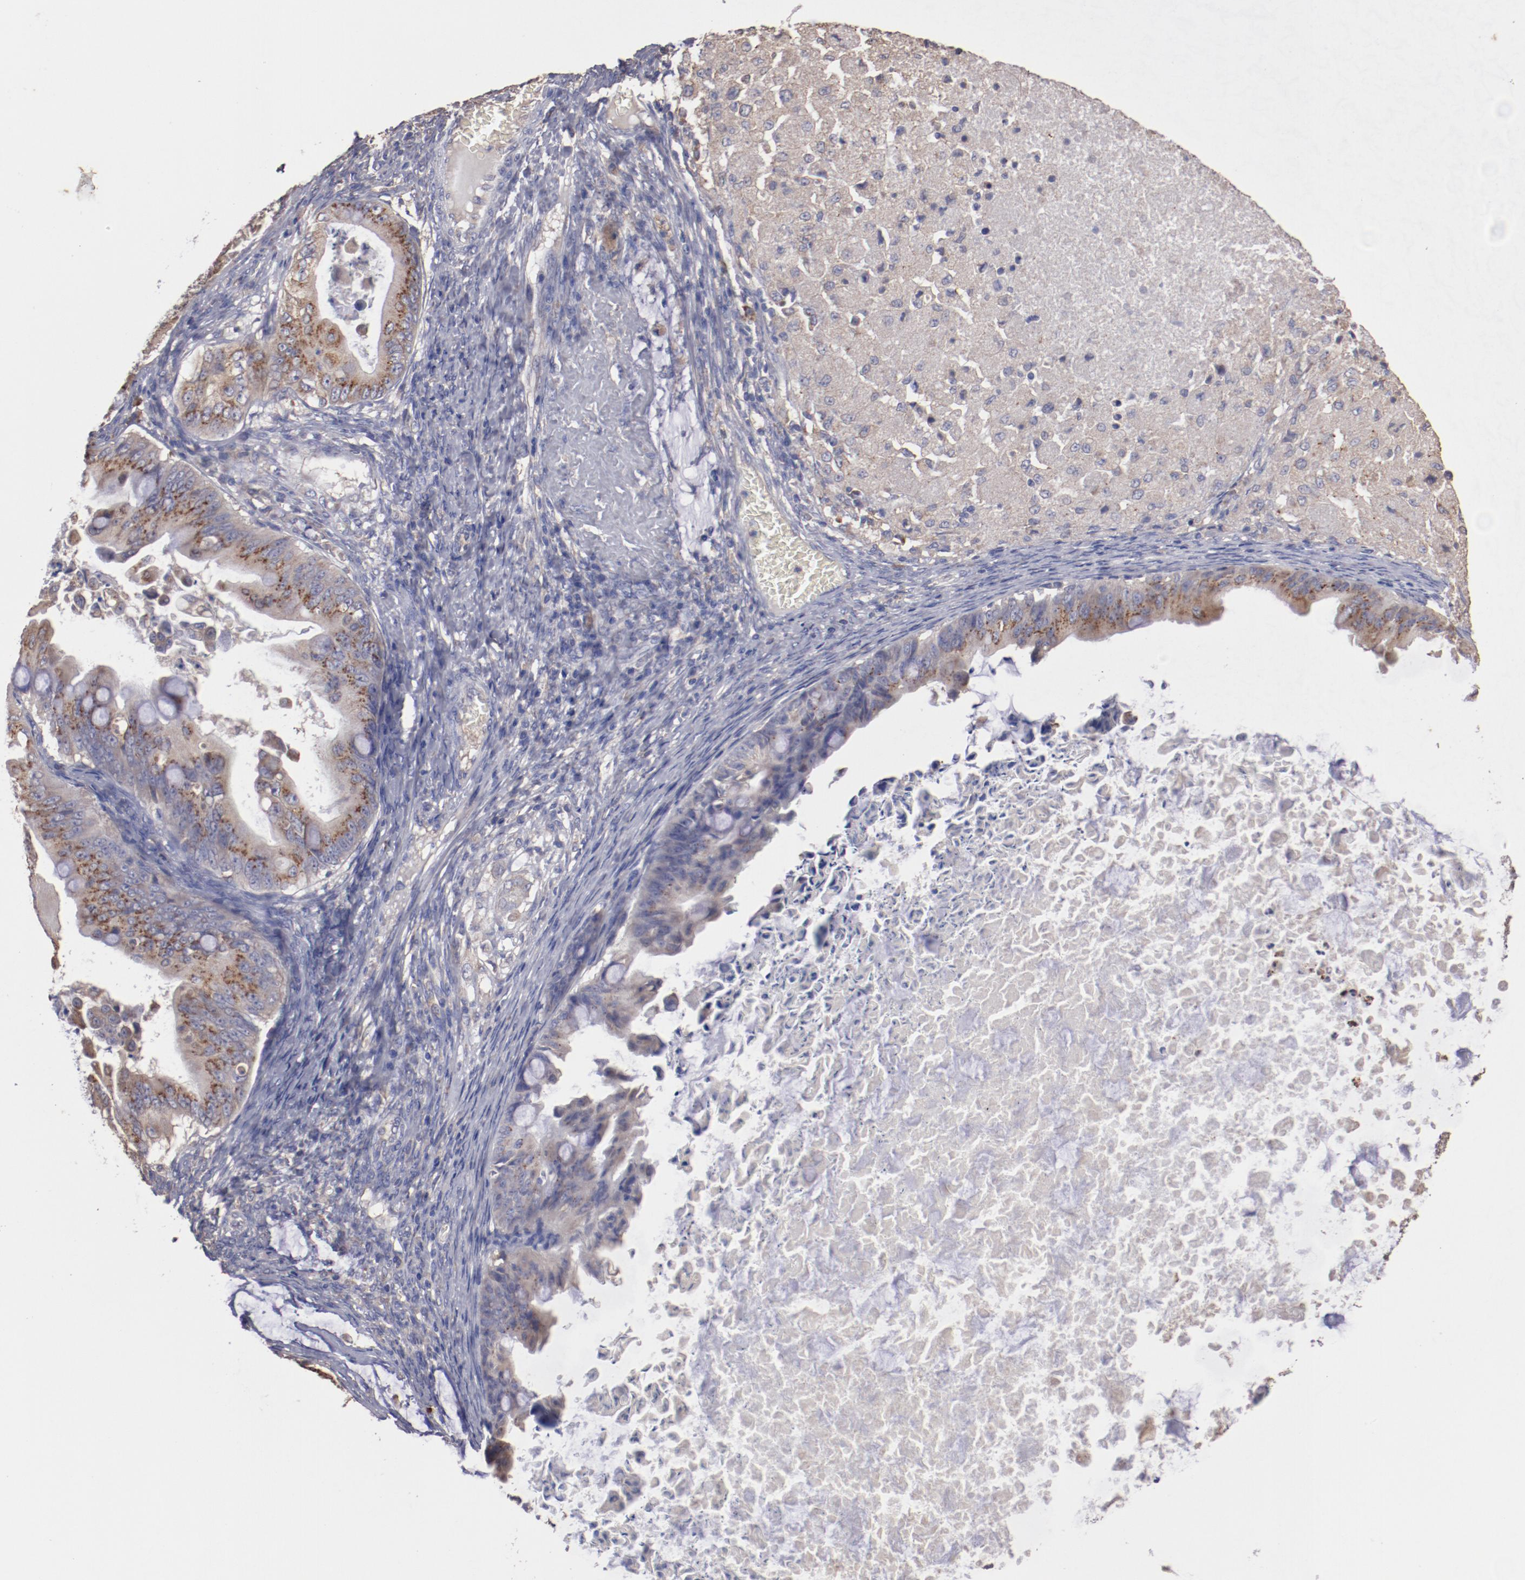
{"staining": {"intensity": "moderate", "quantity": "25%-75%", "location": "cytoplasmic/membranous"}, "tissue": "ovarian cancer", "cell_type": "Tumor cells", "image_type": "cancer", "snomed": [{"axis": "morphology", "description": "Cystadenocarcinoma, mucinous, NOS"}, {"axis": "topography", "description": "Ovary"}], "caption": "The photomicrograph reveals staining of ovarian mucinous cystadenocarcinoma, revealing moderate cytoplasmic/membranous protein staining (brown color) within tumor cells.", "gene": "NFKBIE", "patient": {"sex": "female", "age": 37}}